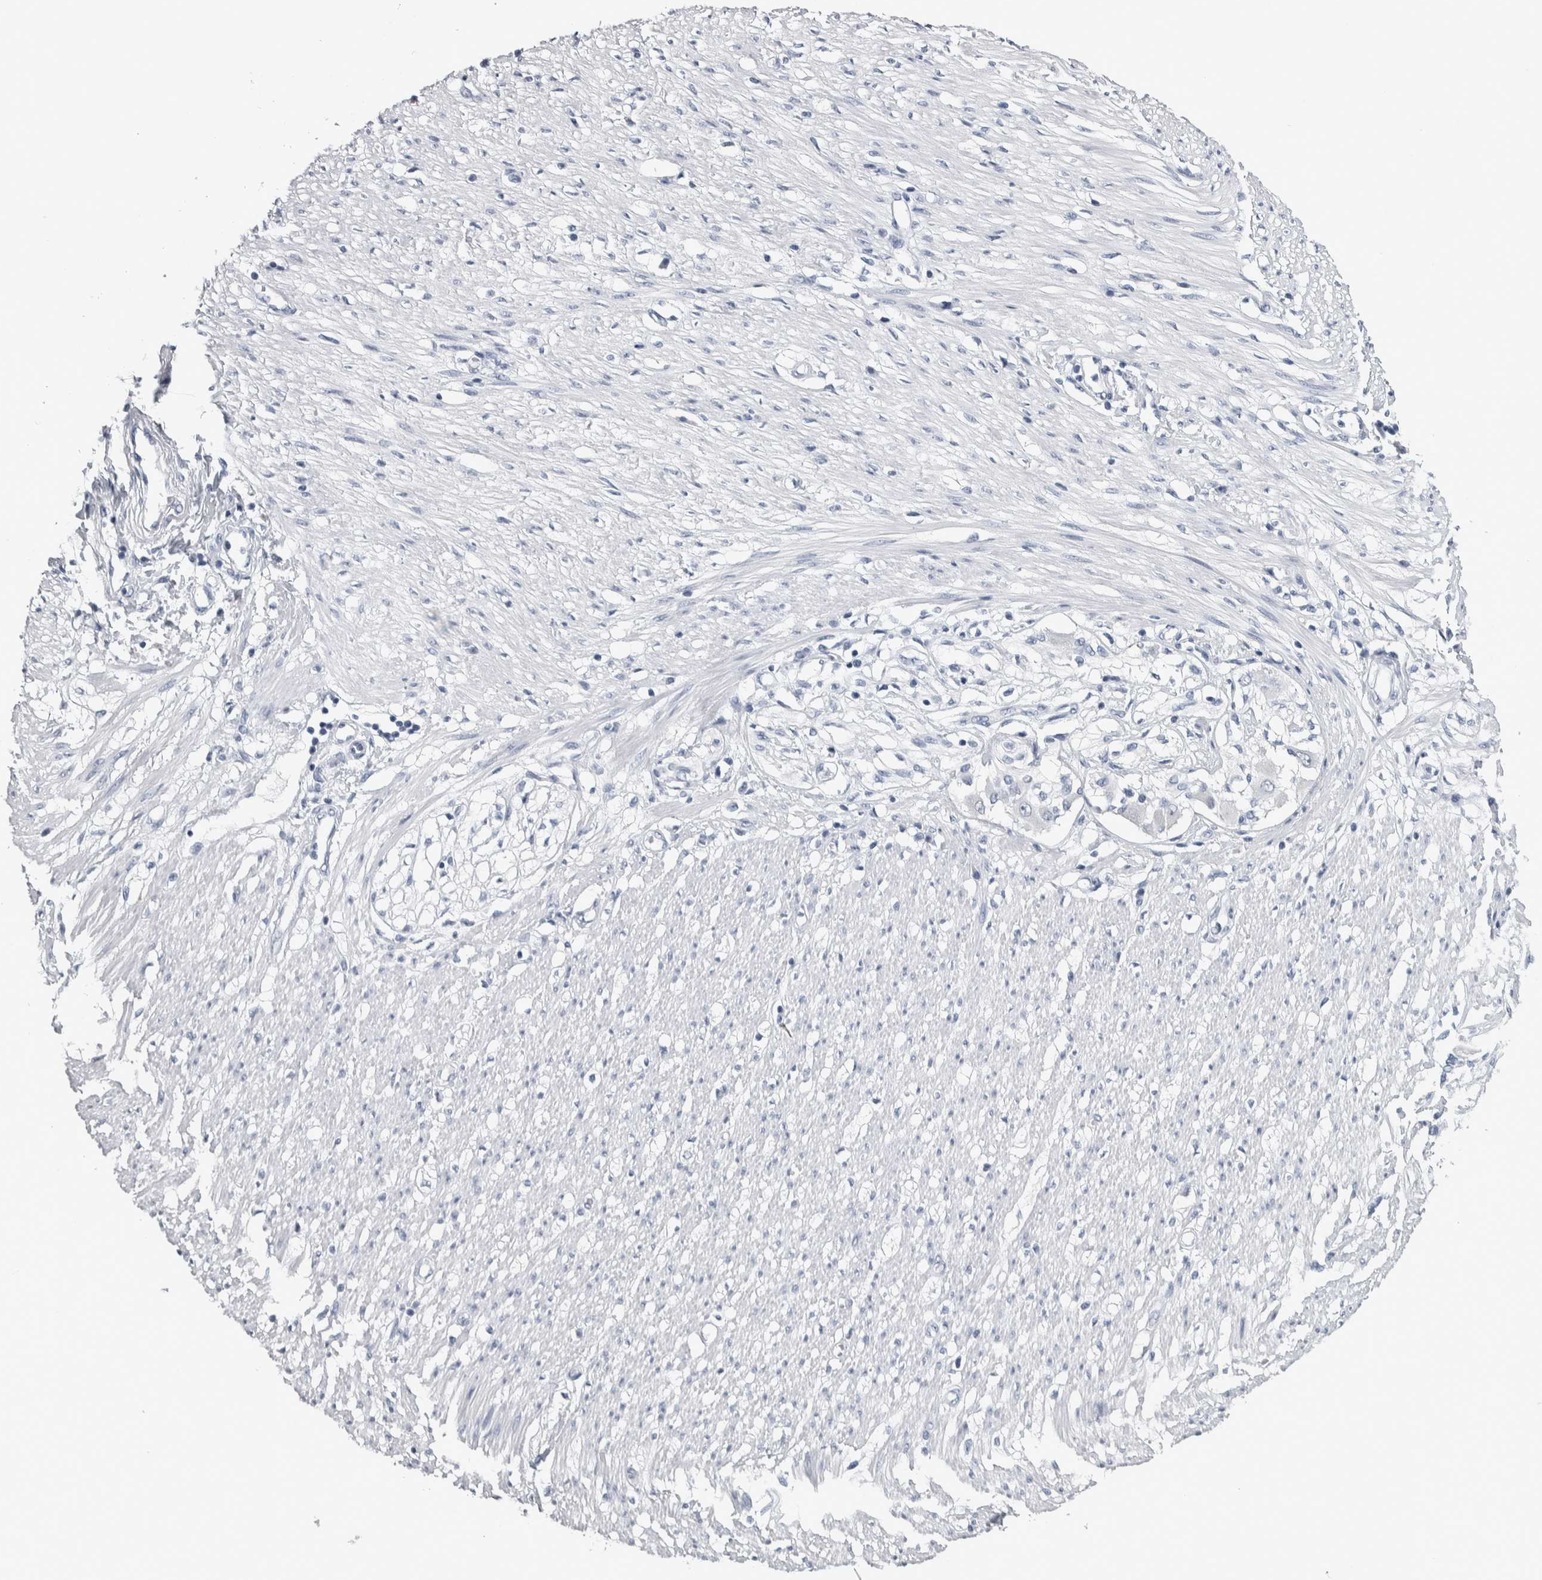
{"staining": {"intensity": "negative", "quantity": "none", "location": "none"}, "tissue": "adipose tissue", "cell_type": "Adipocytes", "image_type": "normal", "snomed": [{"axis": "morphology", "description": "Normal tissue, NOS"}, {"axis": "morphology", "description": "Adenocarcinoma, NOS"}, {"axis": "topography", "description": "Colon"}, {"axis": "topography", "description": "Peripheral nerve tissue"}], "caption": "Immunohistochemistry (IHC) of unremarkable adipose tissue demonstrates no positivity in adipocytes.", "gene": "CDH17", "patient": {"sex": "male", "age": 14}}